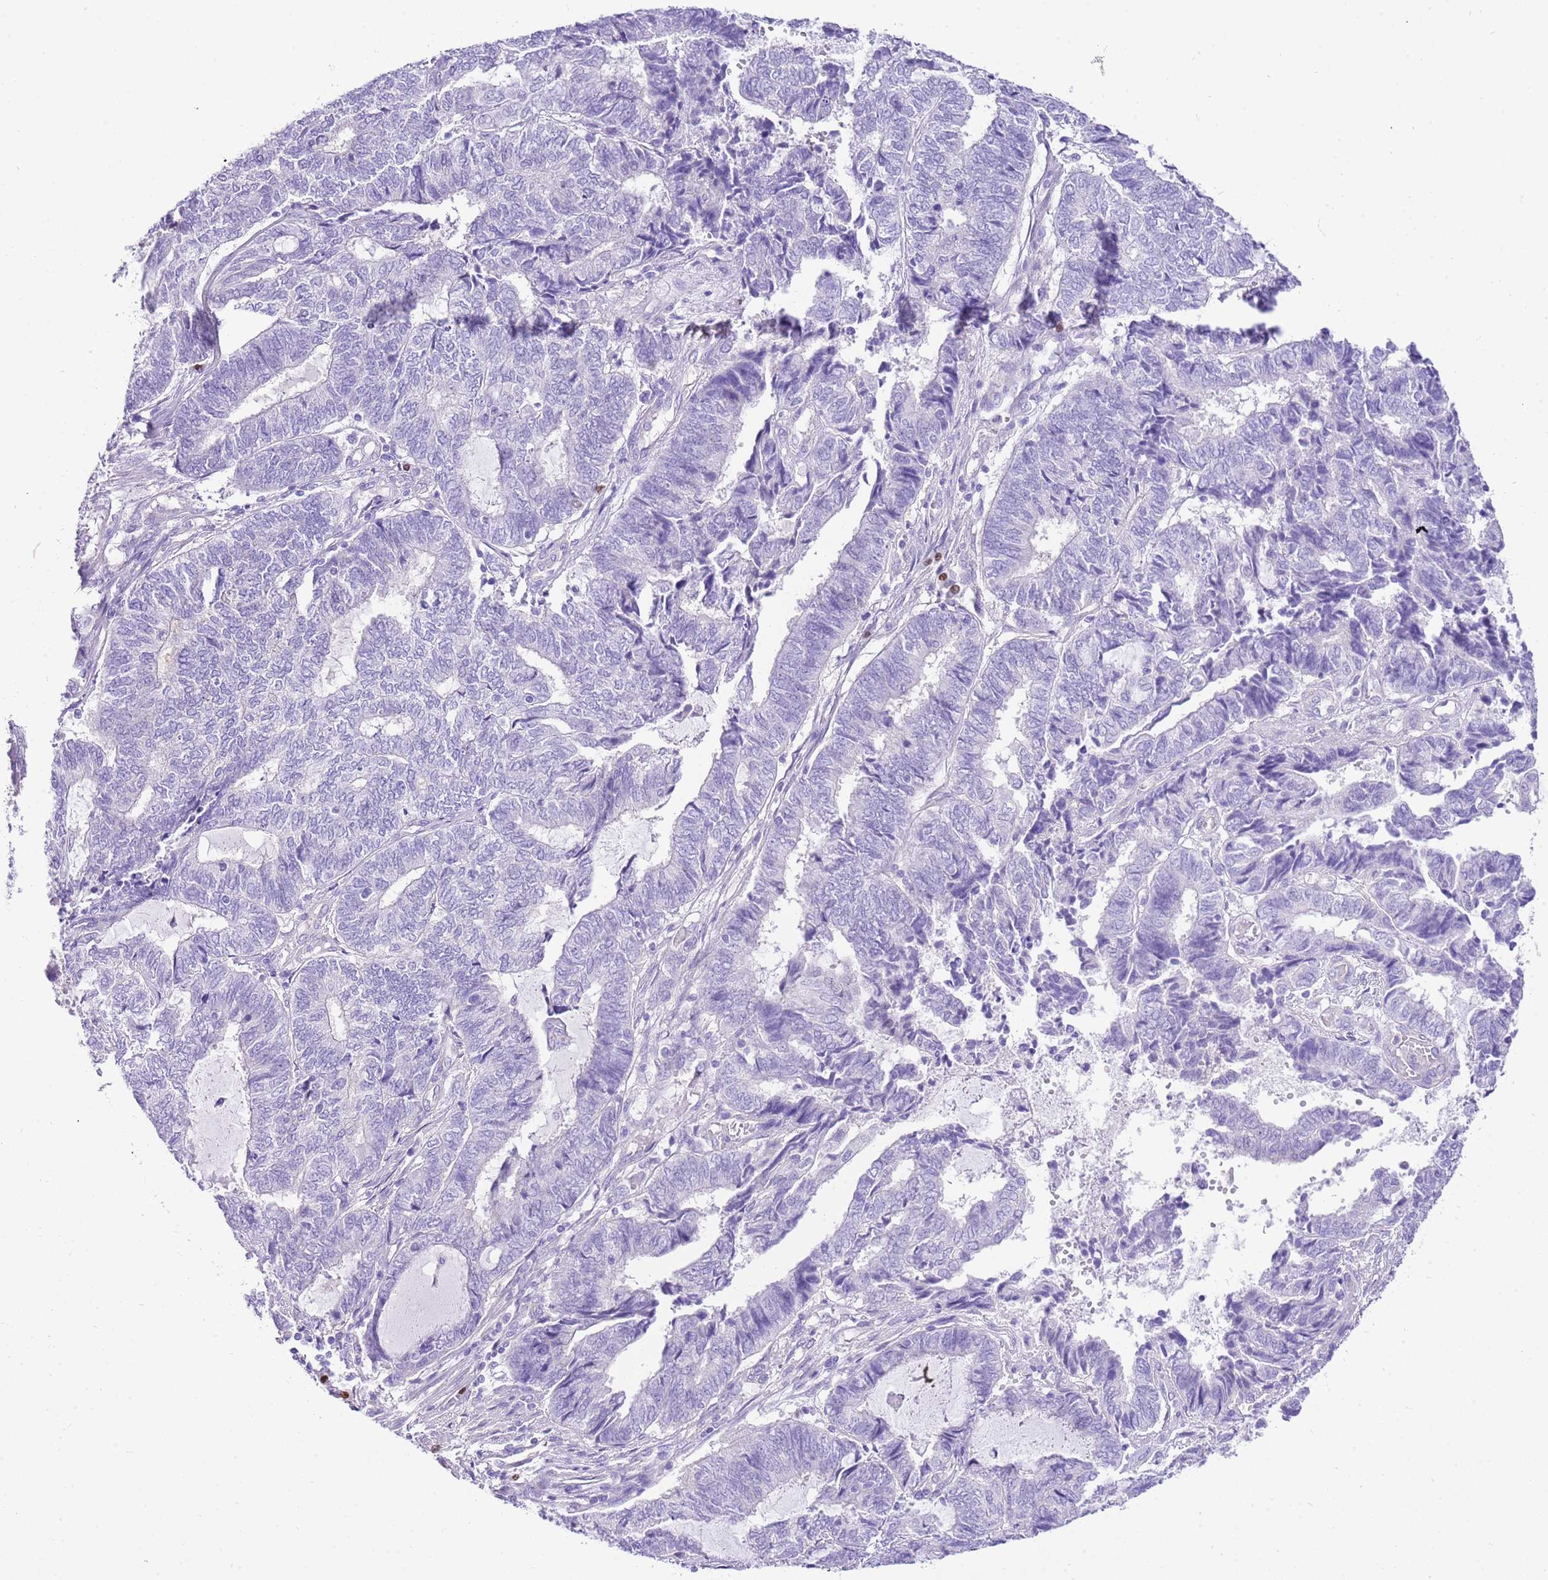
{"staining": {"intensity": "negative", "quantity": "none", "location": "none"}, "tissue": "endometrial cancer", "cell_type": "Tumor cells", "image_type": "cancer", "snomed": [{"axis": "morphology", "description": "Adenocarcinoma, NOS"}, {"axis": "topography", "description": "Uterus"}, {"axis": "topography", "description": "Endometrium"}], "caption": "Immunohistochemistry (IHC) histopathology image of neoplastic tissue: endometrial adenocarcinoma stained with DAB (3,3'-diaminobenzidine) reveals no significant protein staining in tumor cells.", "gene": "BHLHA15", "patient": {"sex": "female", "age": 70}}